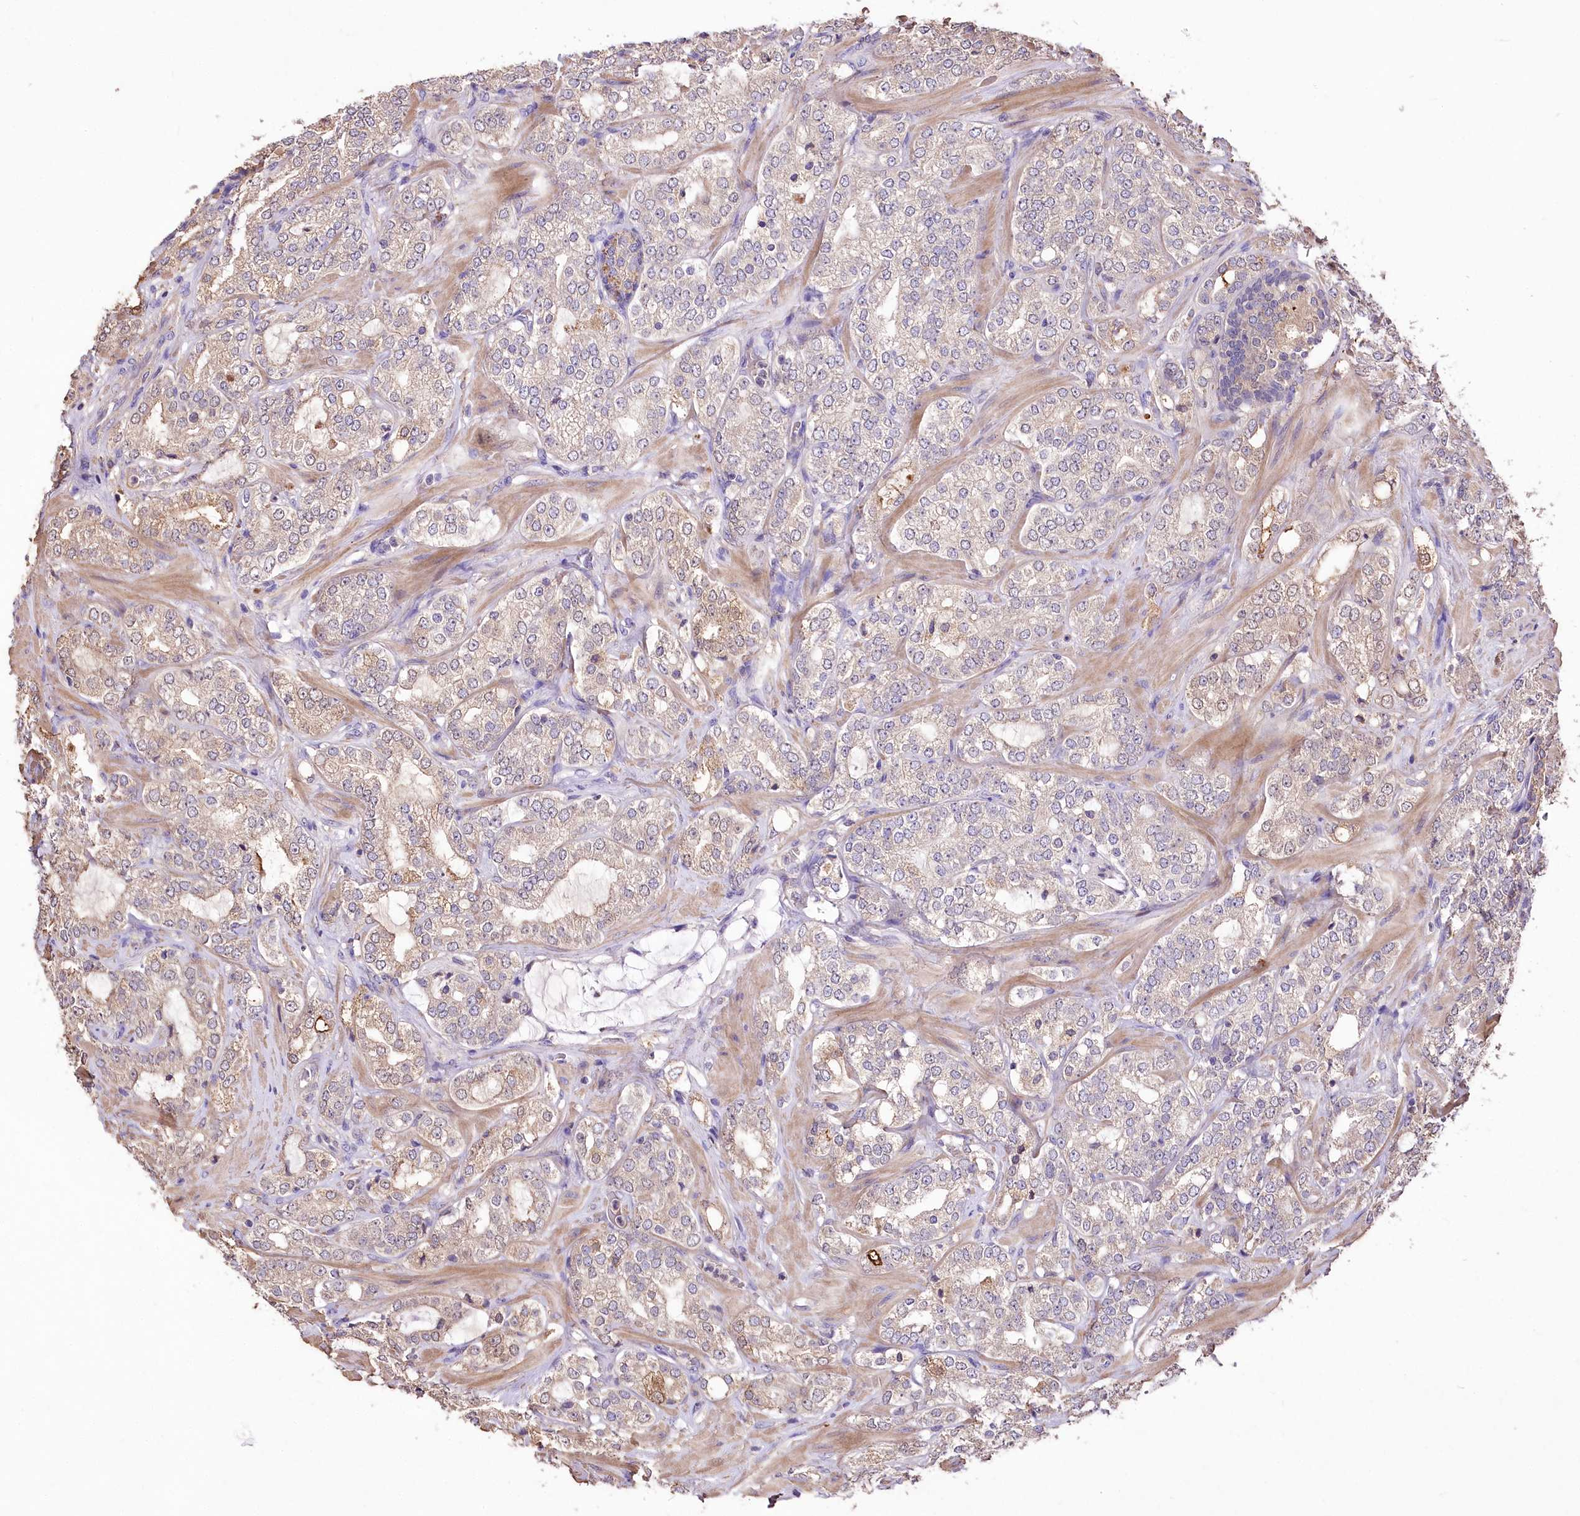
{"staining": {"intensity": "weak", "quantity": "25%-75%", "location": "cytoplasmic/membranous"}, "tissue": "prostate cancer", "cell_type": "Tumor cells", "image_type": "cancer", "snomed": [{"axis": "morphology", "description": "Adenocarcinoma, High grade"}, {"axis": "topography", "description": "Prostate"}], "caption": "Prostate cancer (adenocarcinoma (high-grade)) was stained to show a protein in brown. There is low levels of weak cytoplasmic/membranous expression in approximately 25%-75% of tumor cells.", "gene": "PCYOX1L", "patient": {"sex": "male", "age": 64}}